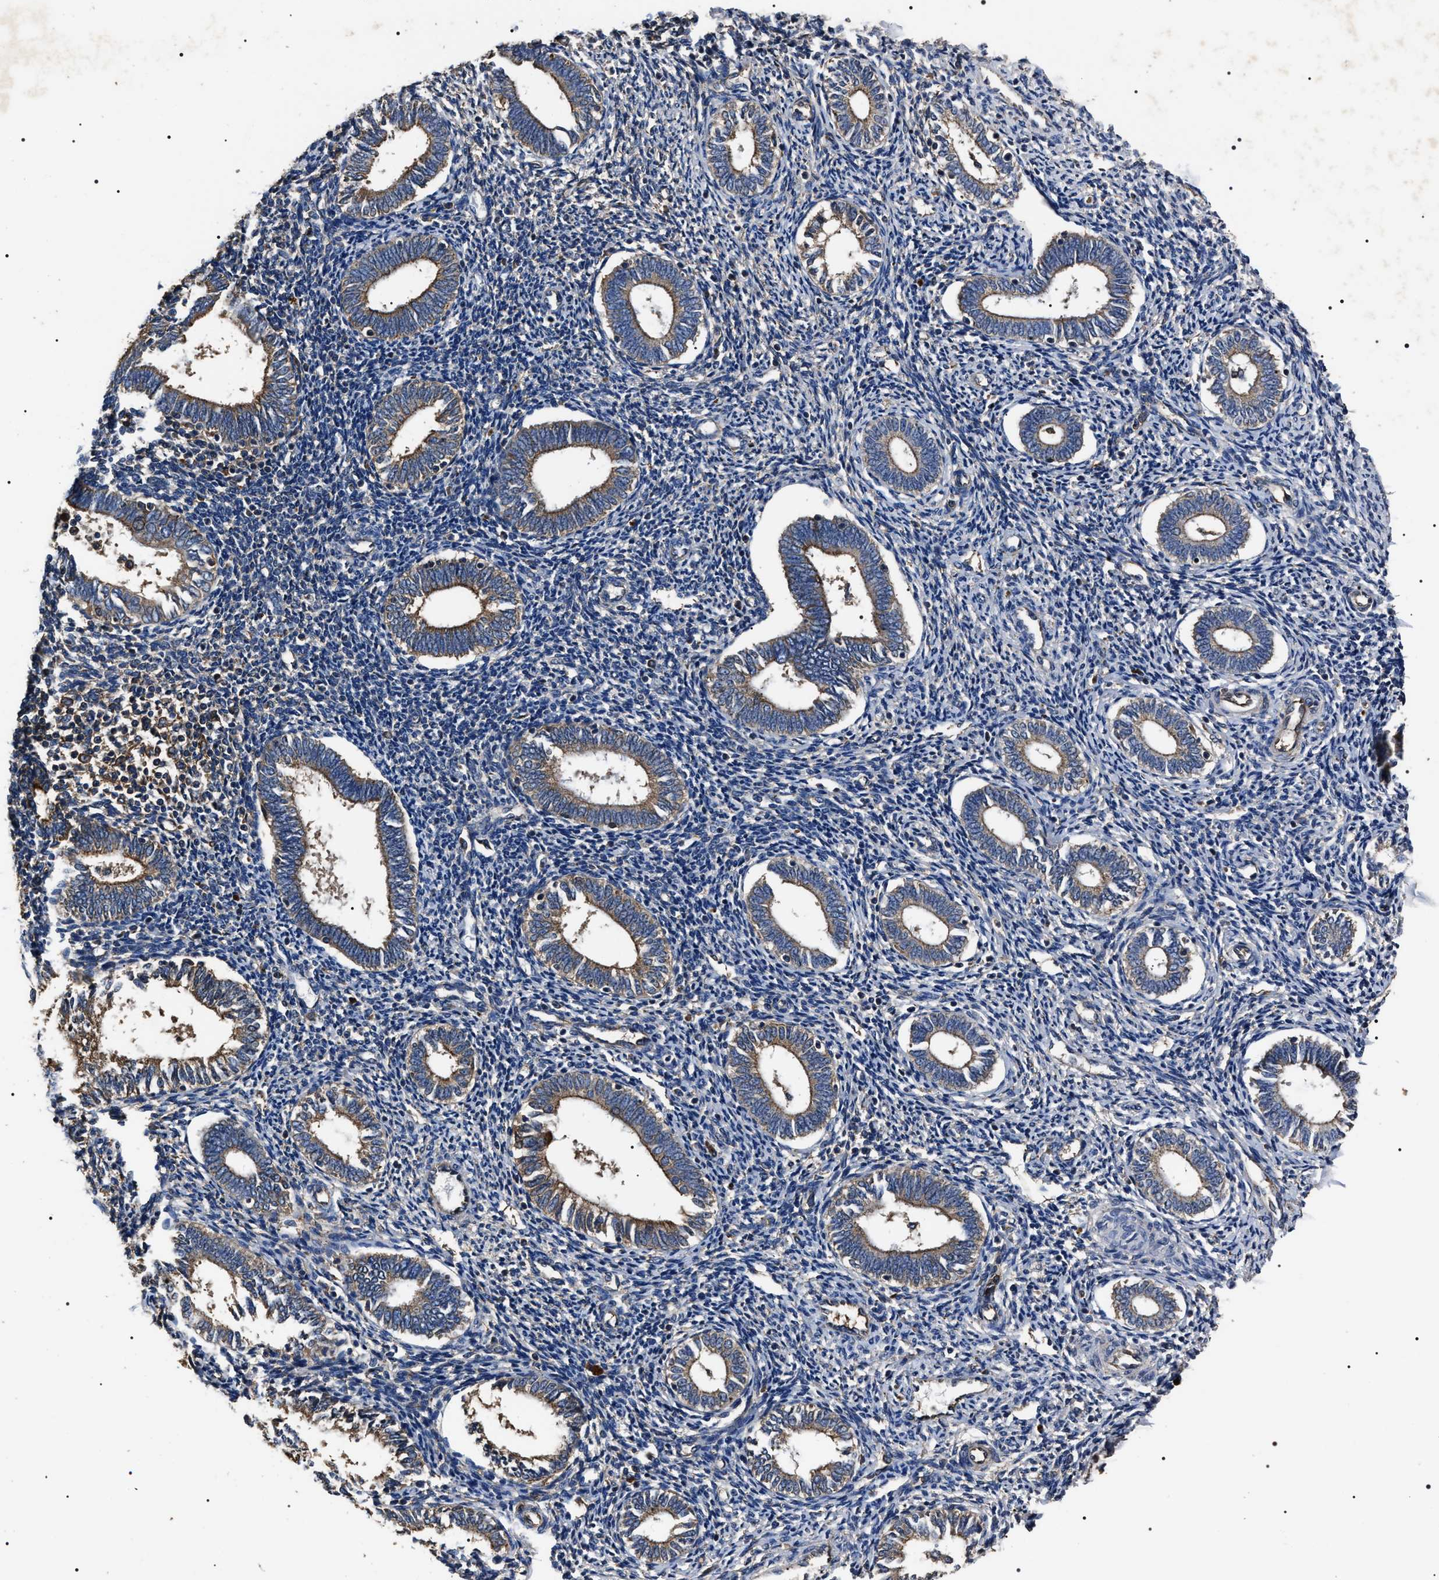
{"staining": {"intensity": "strong", "quantity": "25%-75%", "location": "cytoplasmic/membranous"}, "tissue": "endometrium", "cell_type": "Cells in endometrial stroma", "image_type": "normal", "snomed": [{"axis": "morphology", "description": "Normal tissue, NOS"}, {"axis": "topography", "description": "Endometrium"}], "caption": "Benign endometrium displays strong cytoplasmic/membranous expression in approximately 25%-75% of cells in endometrial stroma, visualized by immunohistochemistry. (DAB (3,3'-diaminobenzidine) IHC with brightfield microscopy, high magnification).", "gene": "HSCB", "patient": {"sex": "female", "age": 41}}